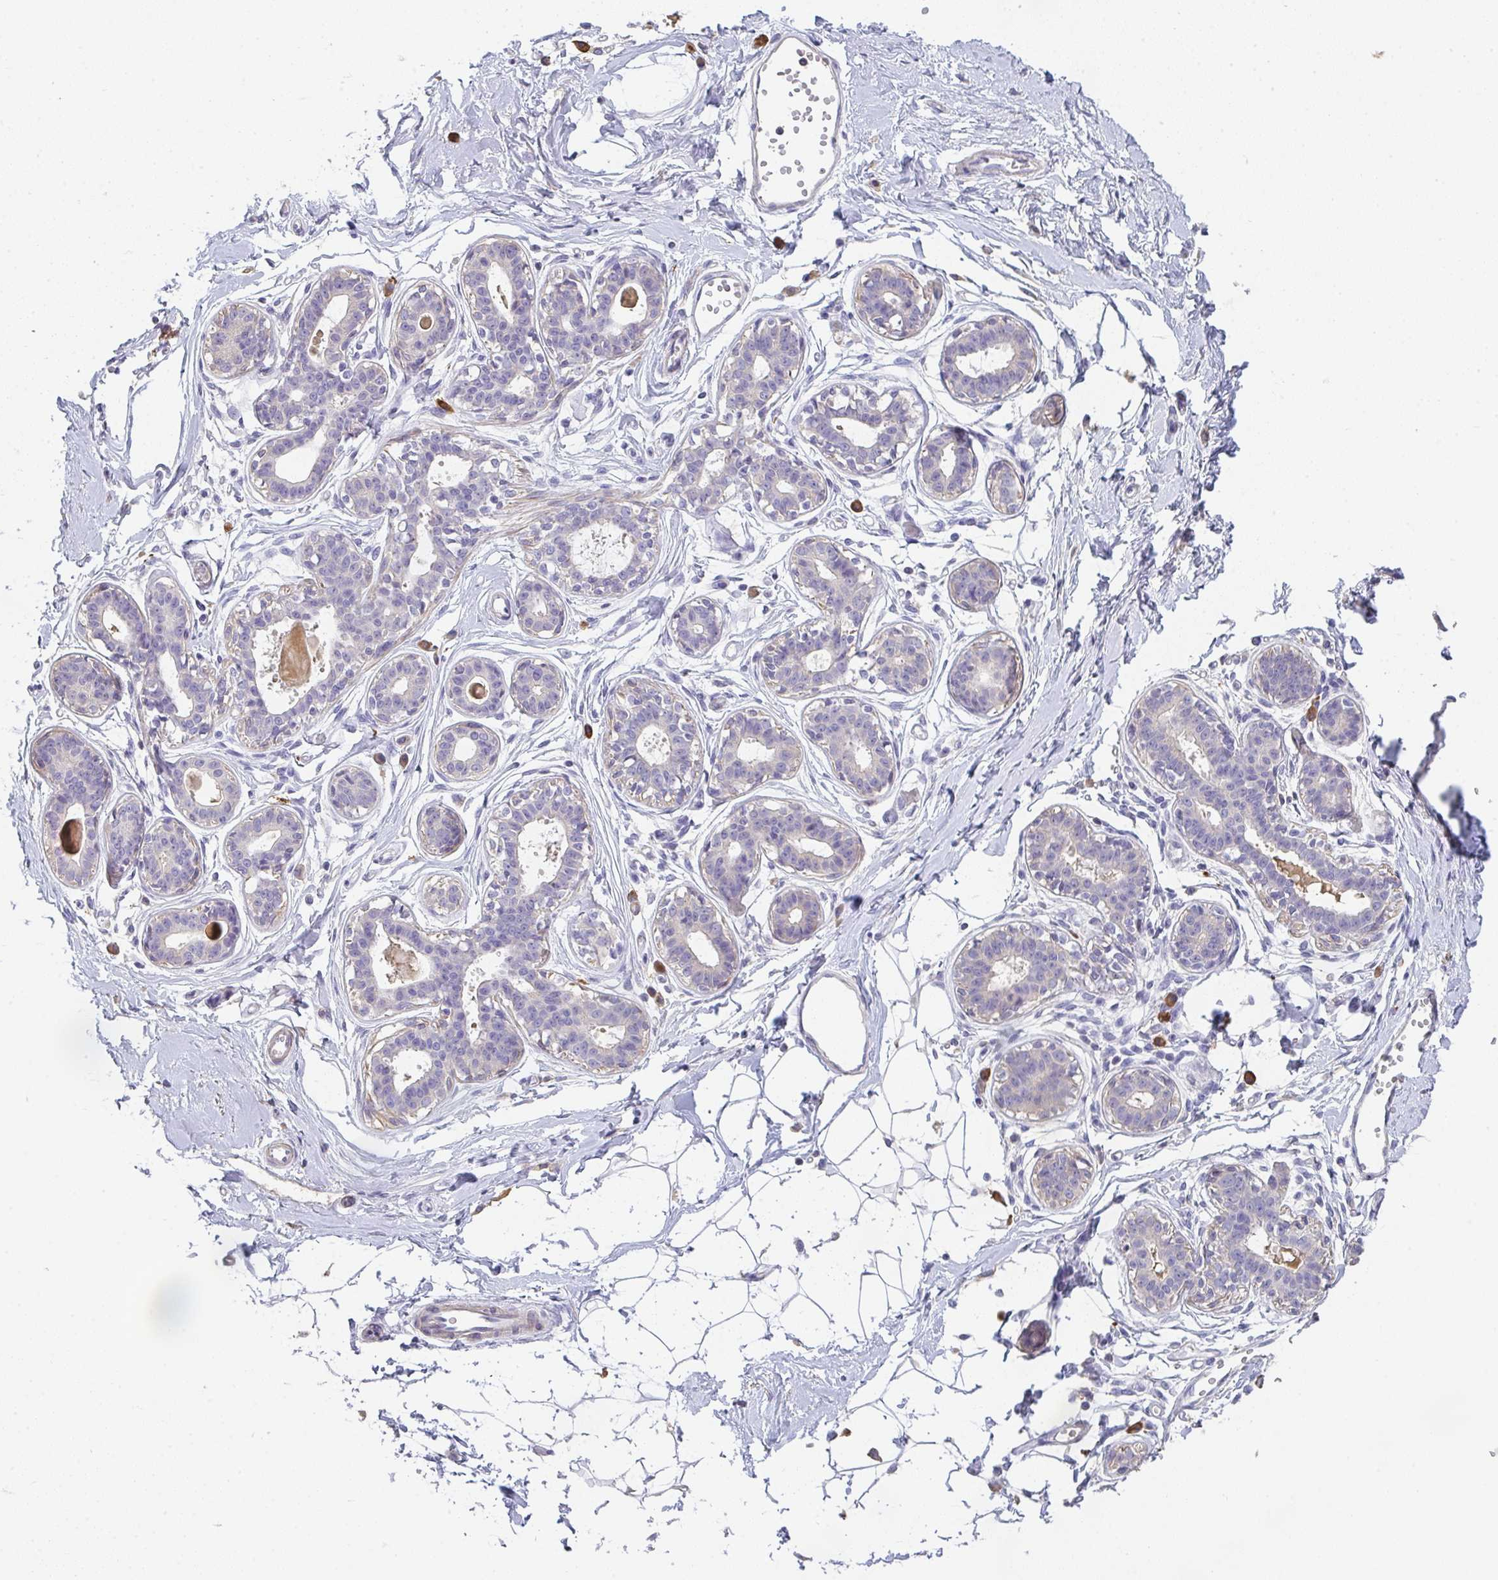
{"staining": {"intensity": "negative", "quantity": "none", "location": "none"}, "tissue": "breast", "cell_type": "Adipocytes", "image_type": "normal", "snomed": [{"axis": "morphology", "description": "Normal tissue, NOS"}, {"axis": "topography", "description": "Breast"}], "caption": "Immunohistochemical staining of benign human breast demonstrates no significant positivity in adipocytes. (Brightfield microscopy of DAB immunohistochemistry at high magnification).", "gene": "ZNF215", "patient": {"sex": "female", "age": 45}}